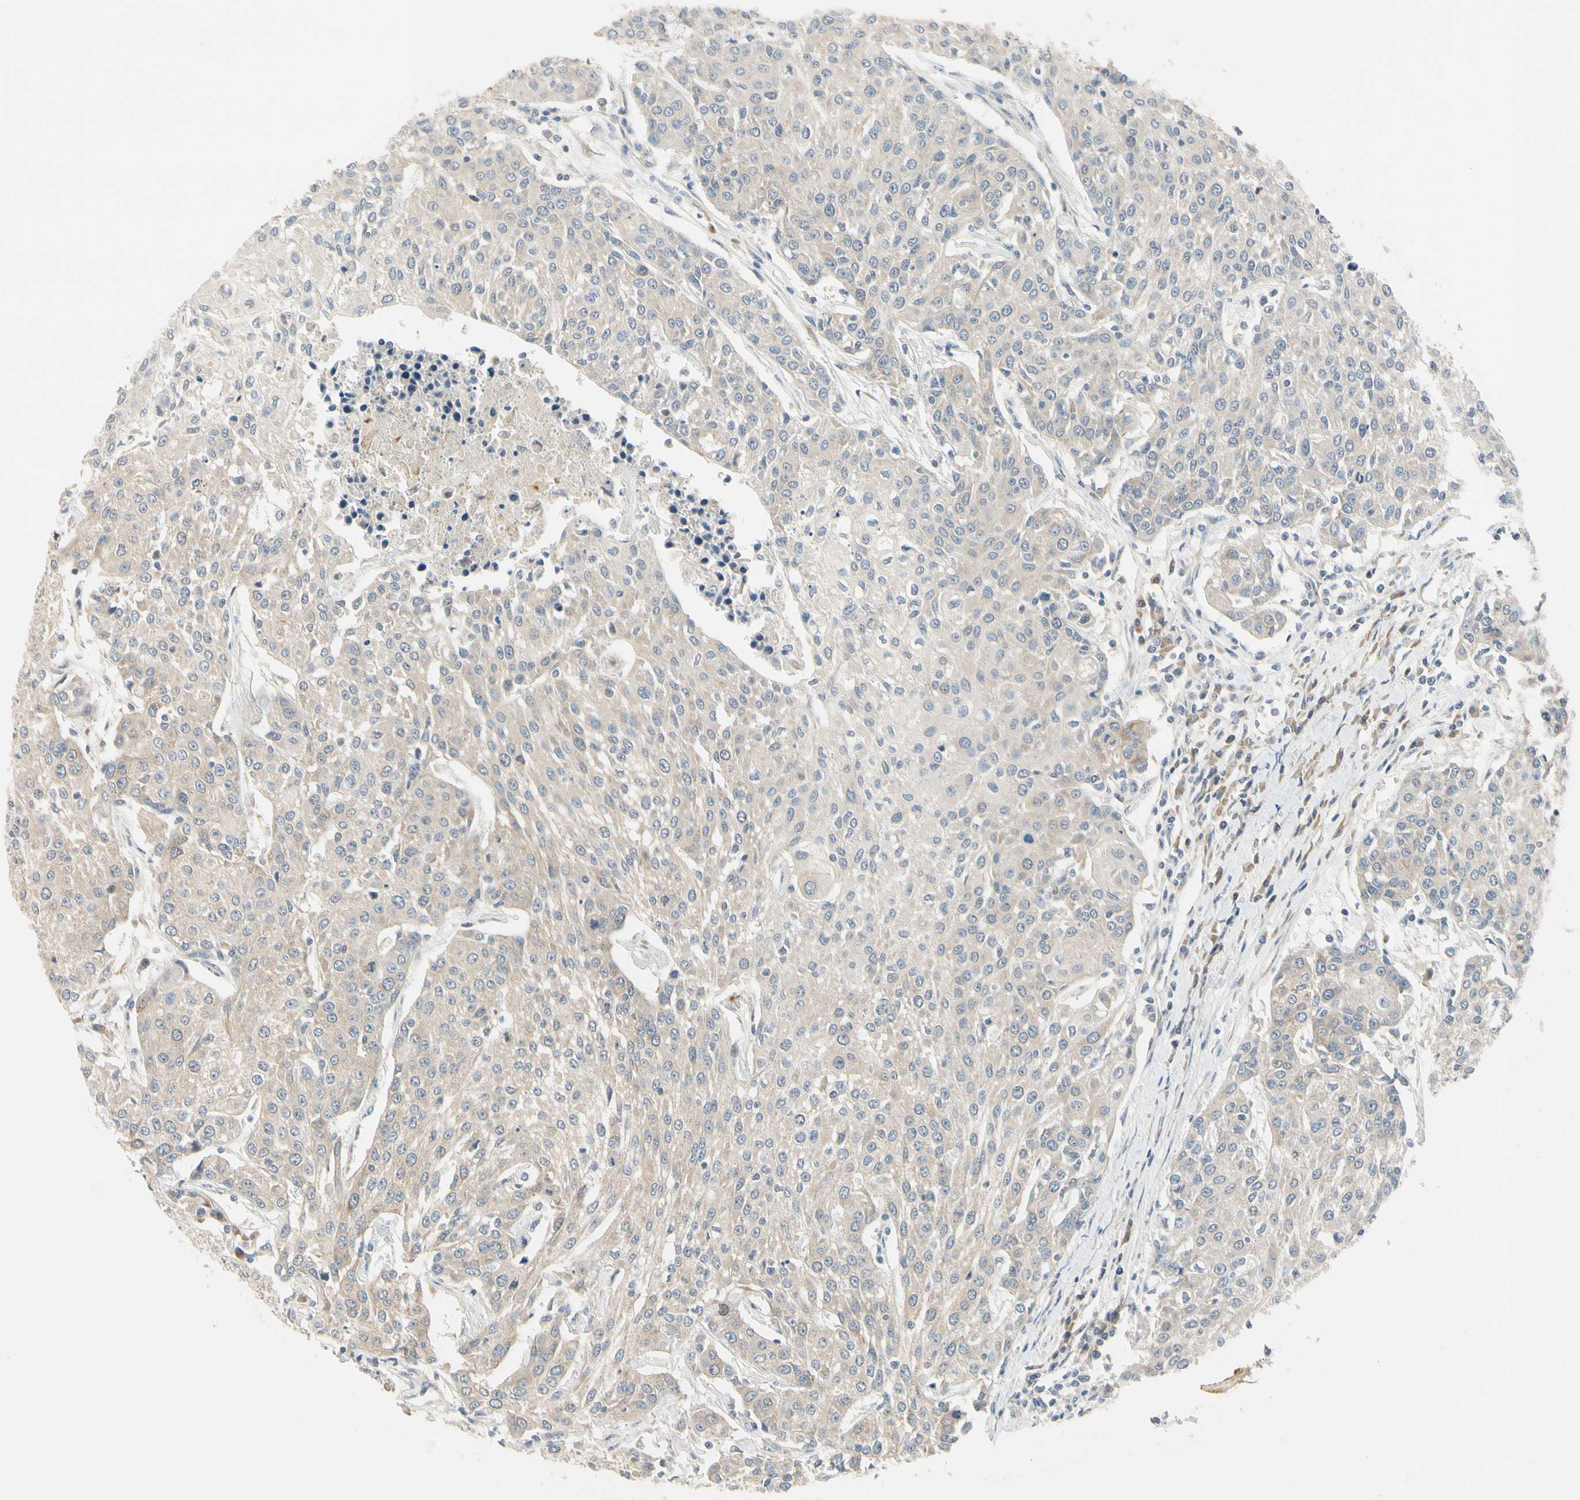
{"staining": {"intensity": "moderate", "quantity": ">75%", "location": "cytoplasmic/membranous"}, "tissue": "urothelial cancer", "cell_type": "Tumor cells", "image_type": "cancer", "snomed": [{"axis": "morphology", "description": "Urothelial carcinoma, High grade"}, {"axis": "topography", "description": "Urinary bladder"}], "caption": "Moderate cytoplasmic/membranous protein expression is identified in approximately >75% of tumor cells in high-grade urothelial carcinoma. (DAB (3,3'-diaminobenzidine) IHC with brightfield microscopy, high magnification).", "gene": "RPS6KB2", "patient": {"sex": "female", "age": 85}}